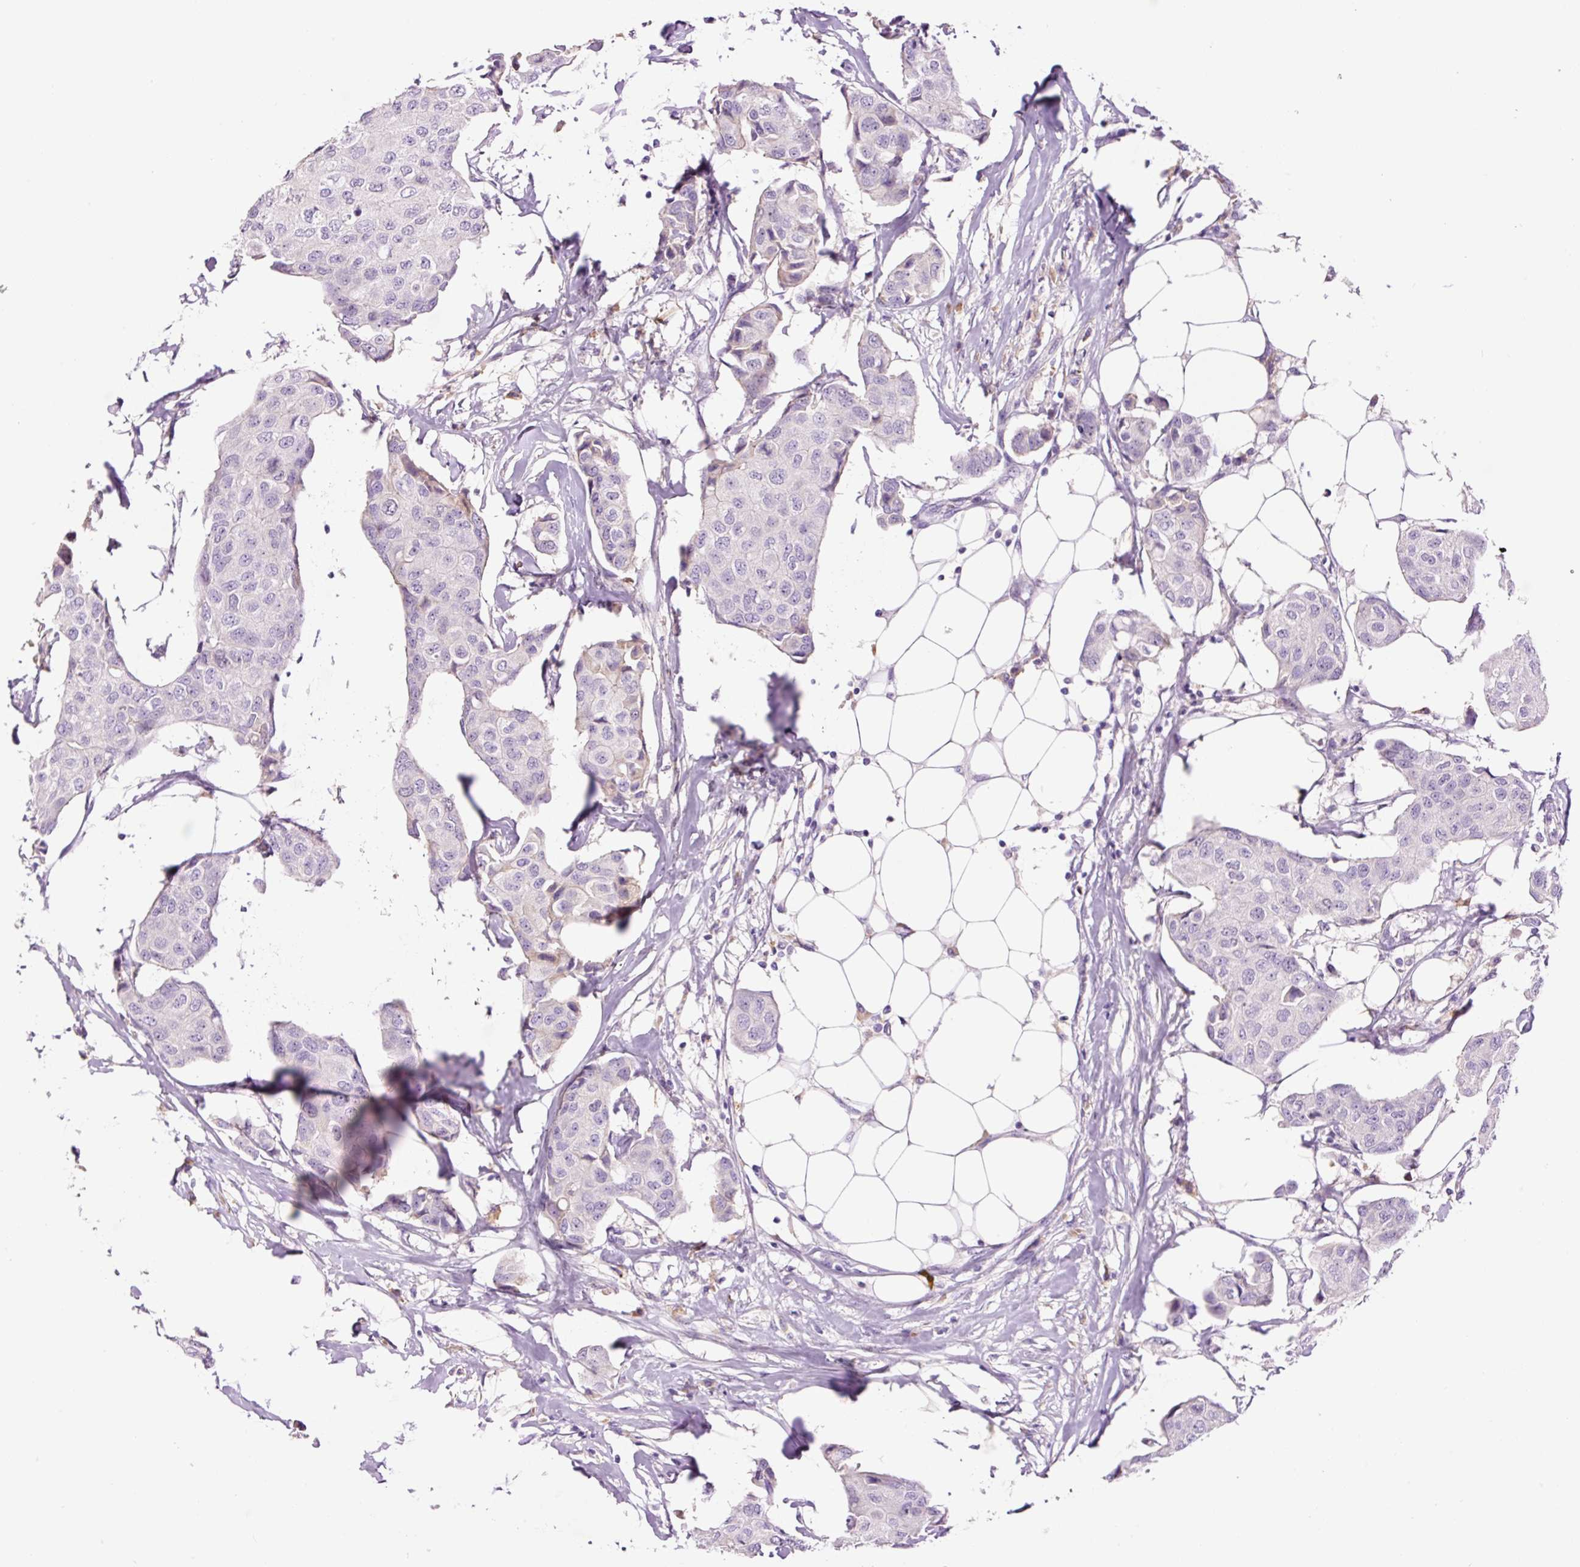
{"staining": {"intensity": "negative", "quantity": "none", "location": "none"}, "tissue": "breast cancer", "cell_type": "Tumor cells", "image_type": "cancer", "snomed": [{"axis": "morphology", "description": "Duct carcinoma"}, {"axis": "topography", "description": "Breast"}, {"axis": "topography", "description": "Lymph node"}], "caption": "Immunohistochemistry photomicrograph of neoplastic tissue: breast cancer stained with DAB (3,3'-diaminobenzidine) exhibits no significant protein positivity in tumor cells.", "gene": "DPPA4", "patient": {"sex": "female", "age": 80}}